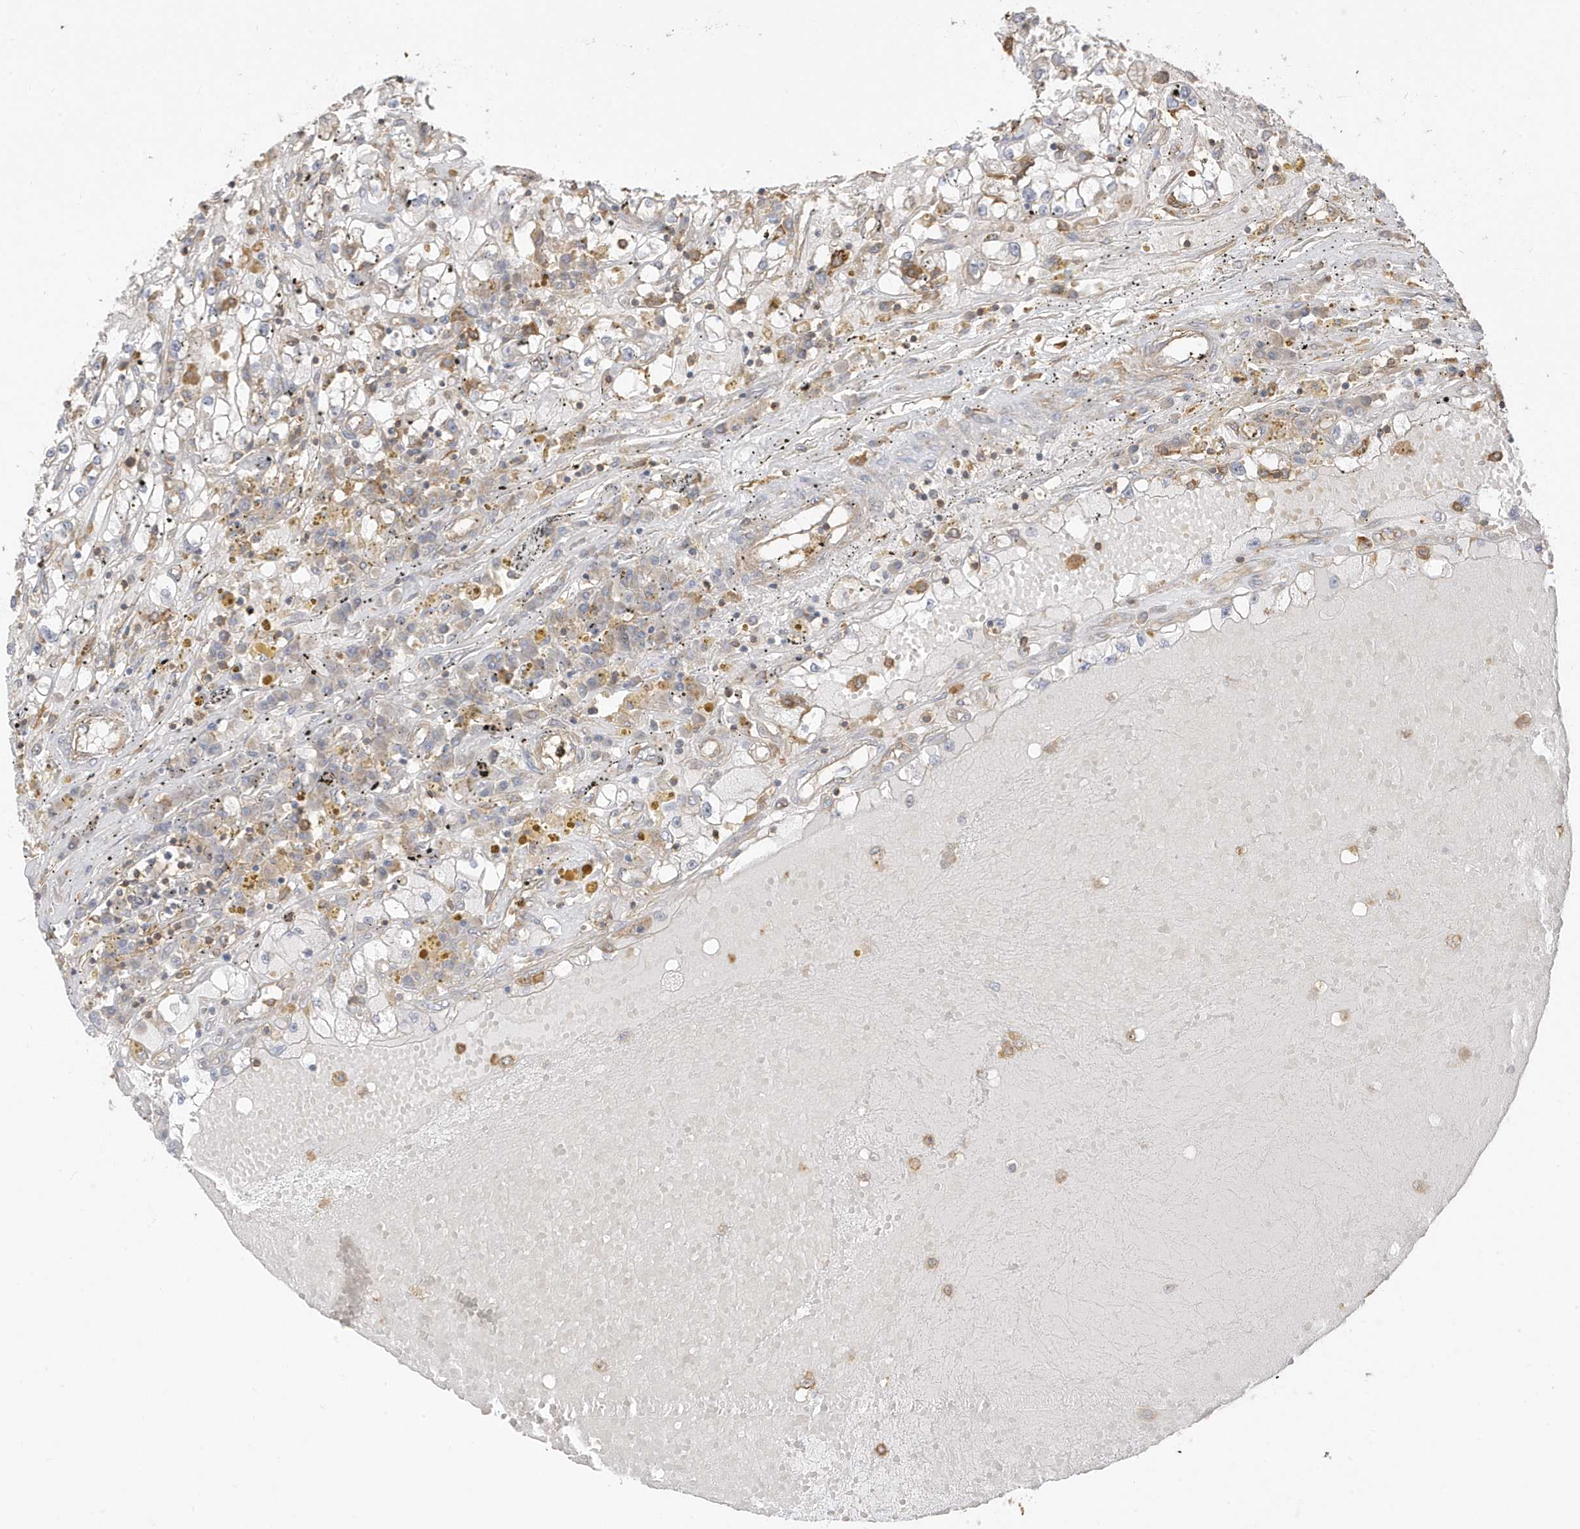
{"staining": {"intensity": "weak", "quantity": "<25%", "location": "cytoplasmic/membranous"}, "tissue": "renal cancer", "cell_type": "Tumor cells", "image_type": "cancer", "snomed": [{"axis": "morphology", "description": "Adenocarcinoma, NOS"}, {"axis": "topography", "description": "Kidney"}], "caption": "Immunohistochemistry of human adenocarcinoma (renal) shows no expression in tumor cells.", "gene": "ZBTB8A", "patient": {"sex": "male", "age": 56}}